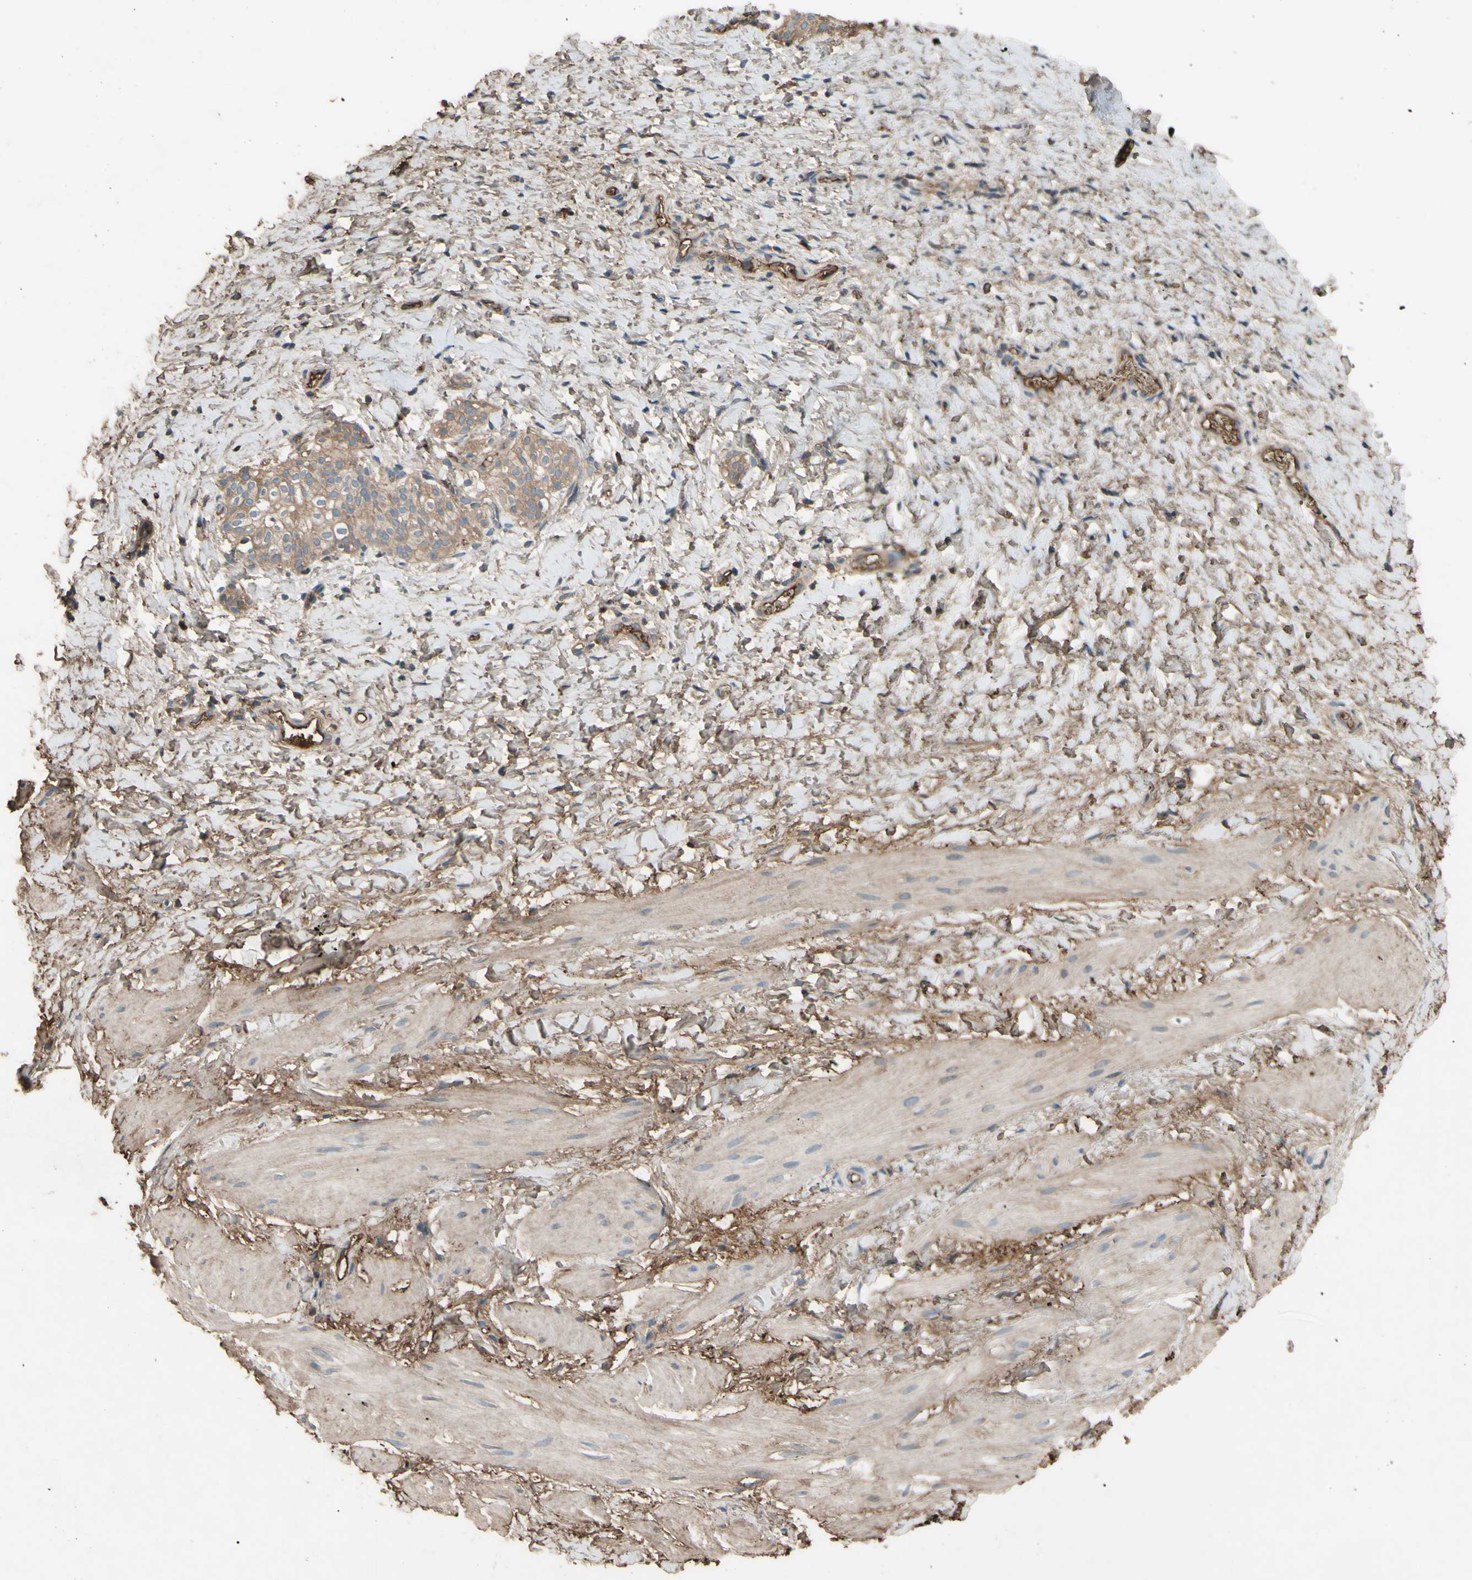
{"staining": {"intensity": "weak", "quantity": "25%-75%", "location": "cytoplasmic/membranous"}, "tissue": "smooth muscle", "cell_type": "Smooth muscle cells", "image_type": "normal", "snomed": [{"axis": "morphology", "description": "Normal tissue, NOS"}, {"axis": "topography", "description": "Smooth muscle"}], "caption": "About 25%-75% of smooth muscle cells in unremarkable human smooth muscle show weak cytoplasmic/membranous protein staining as visualized by brown immunohistochemical staining.", "gene": "PTGDS", "patient": {"sex": "male", "age": 16}}